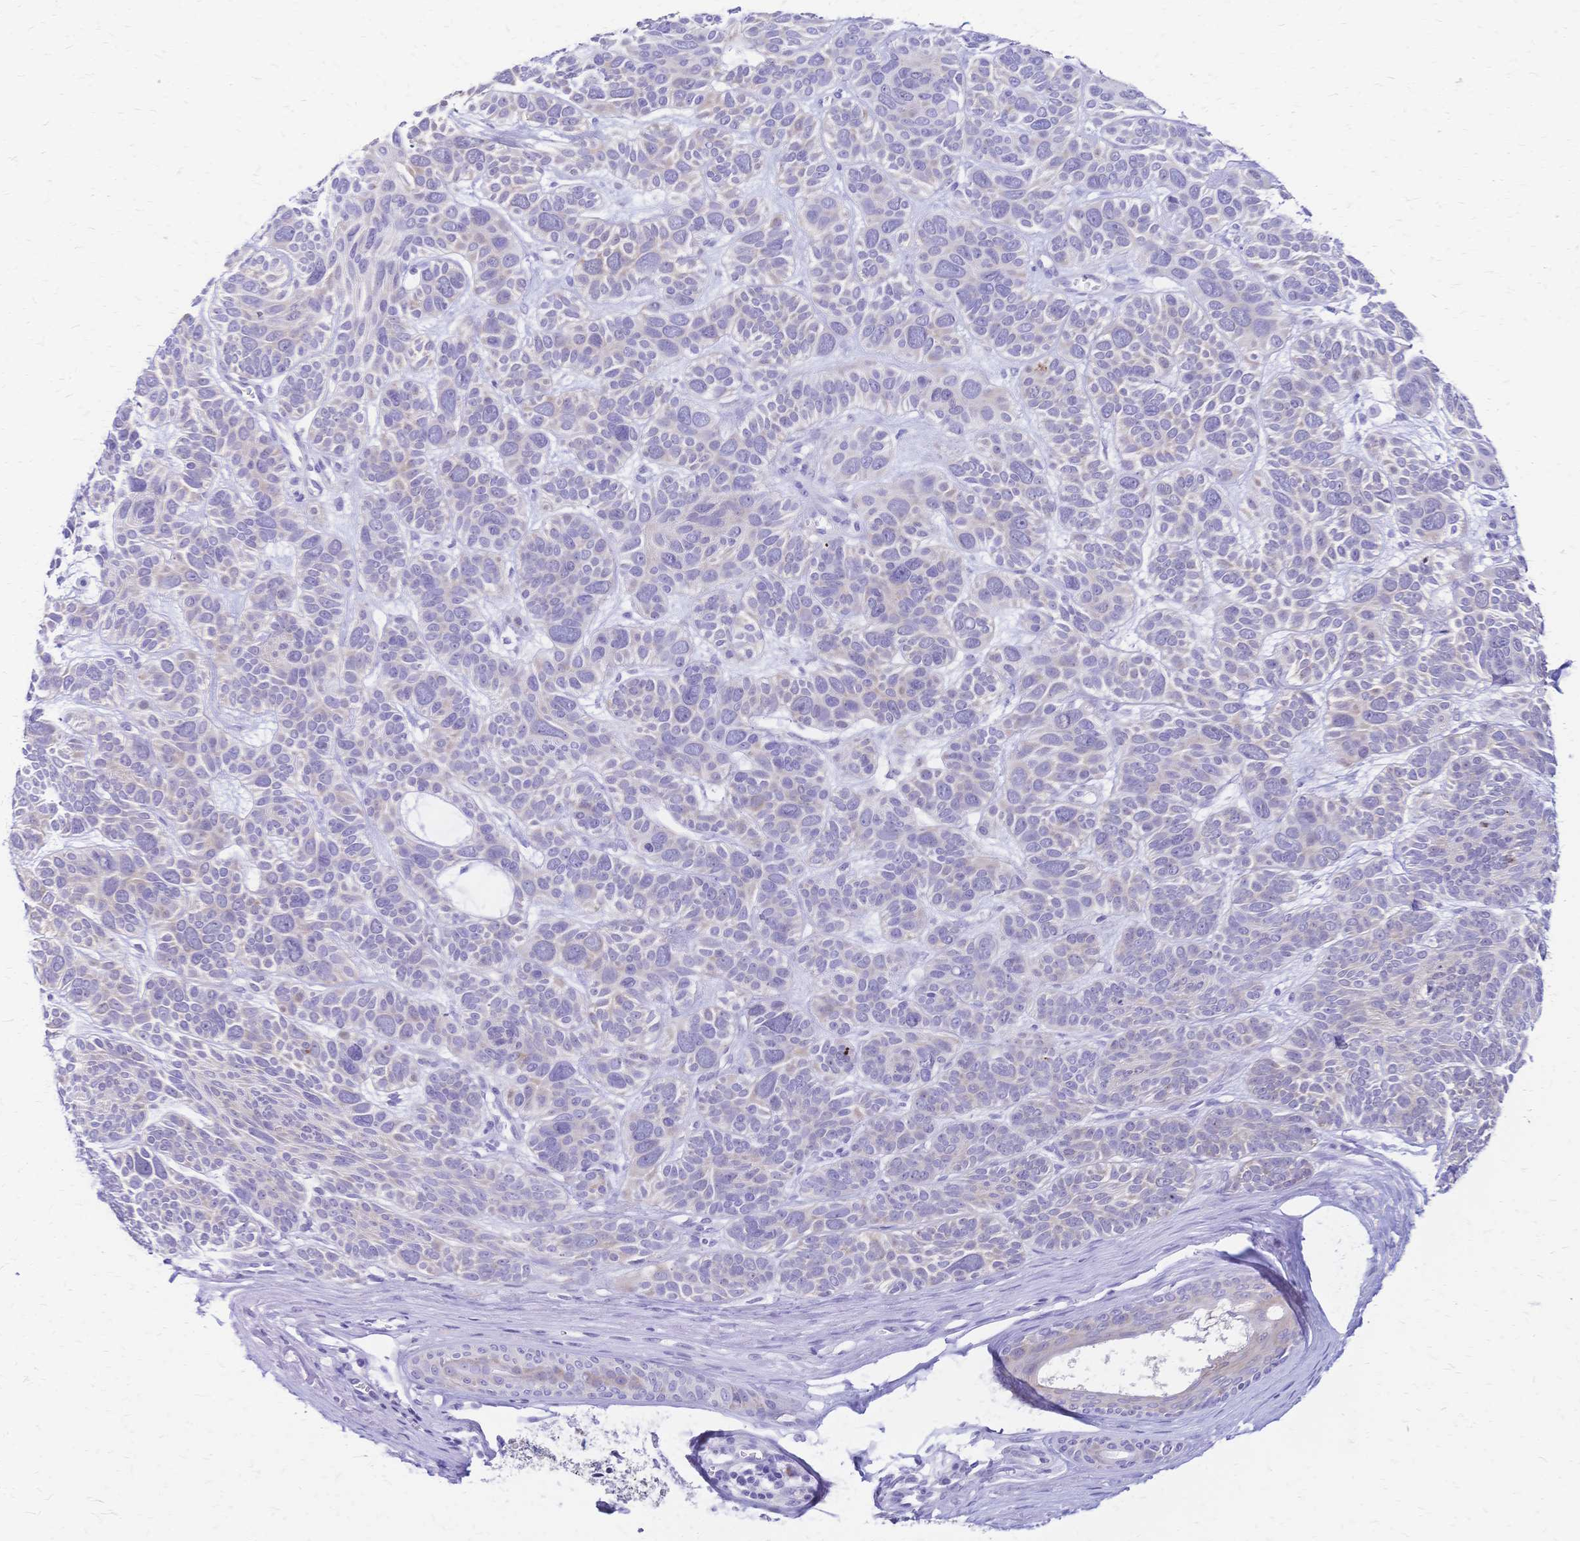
{"staining": {"intensity": "negative", "quantity": "none", "location": "none"}, "tissue": "skin cancer", "cell_type": "Tumor cells", "image_type": "cancer", "snomed": [{"axis": "morphology", "description": "Basal cell carcinoma"}, {"axis": "morphology", "description": "BCC, low aggressive"}, {"axis": "topography", "description": "Skin"}, {"axis": "topography", "description": "Skin of face"}], "caption": "IHC of human basal cell carcinoma (skin) displays no staining in tumor cells. (DAB (3,3'-diaminobenzidine) immunohistochemistry visualized using brightfield microscopy, high magnification).", "gene": "GRB7", "patient": {"sex": "male", "age": 73}}